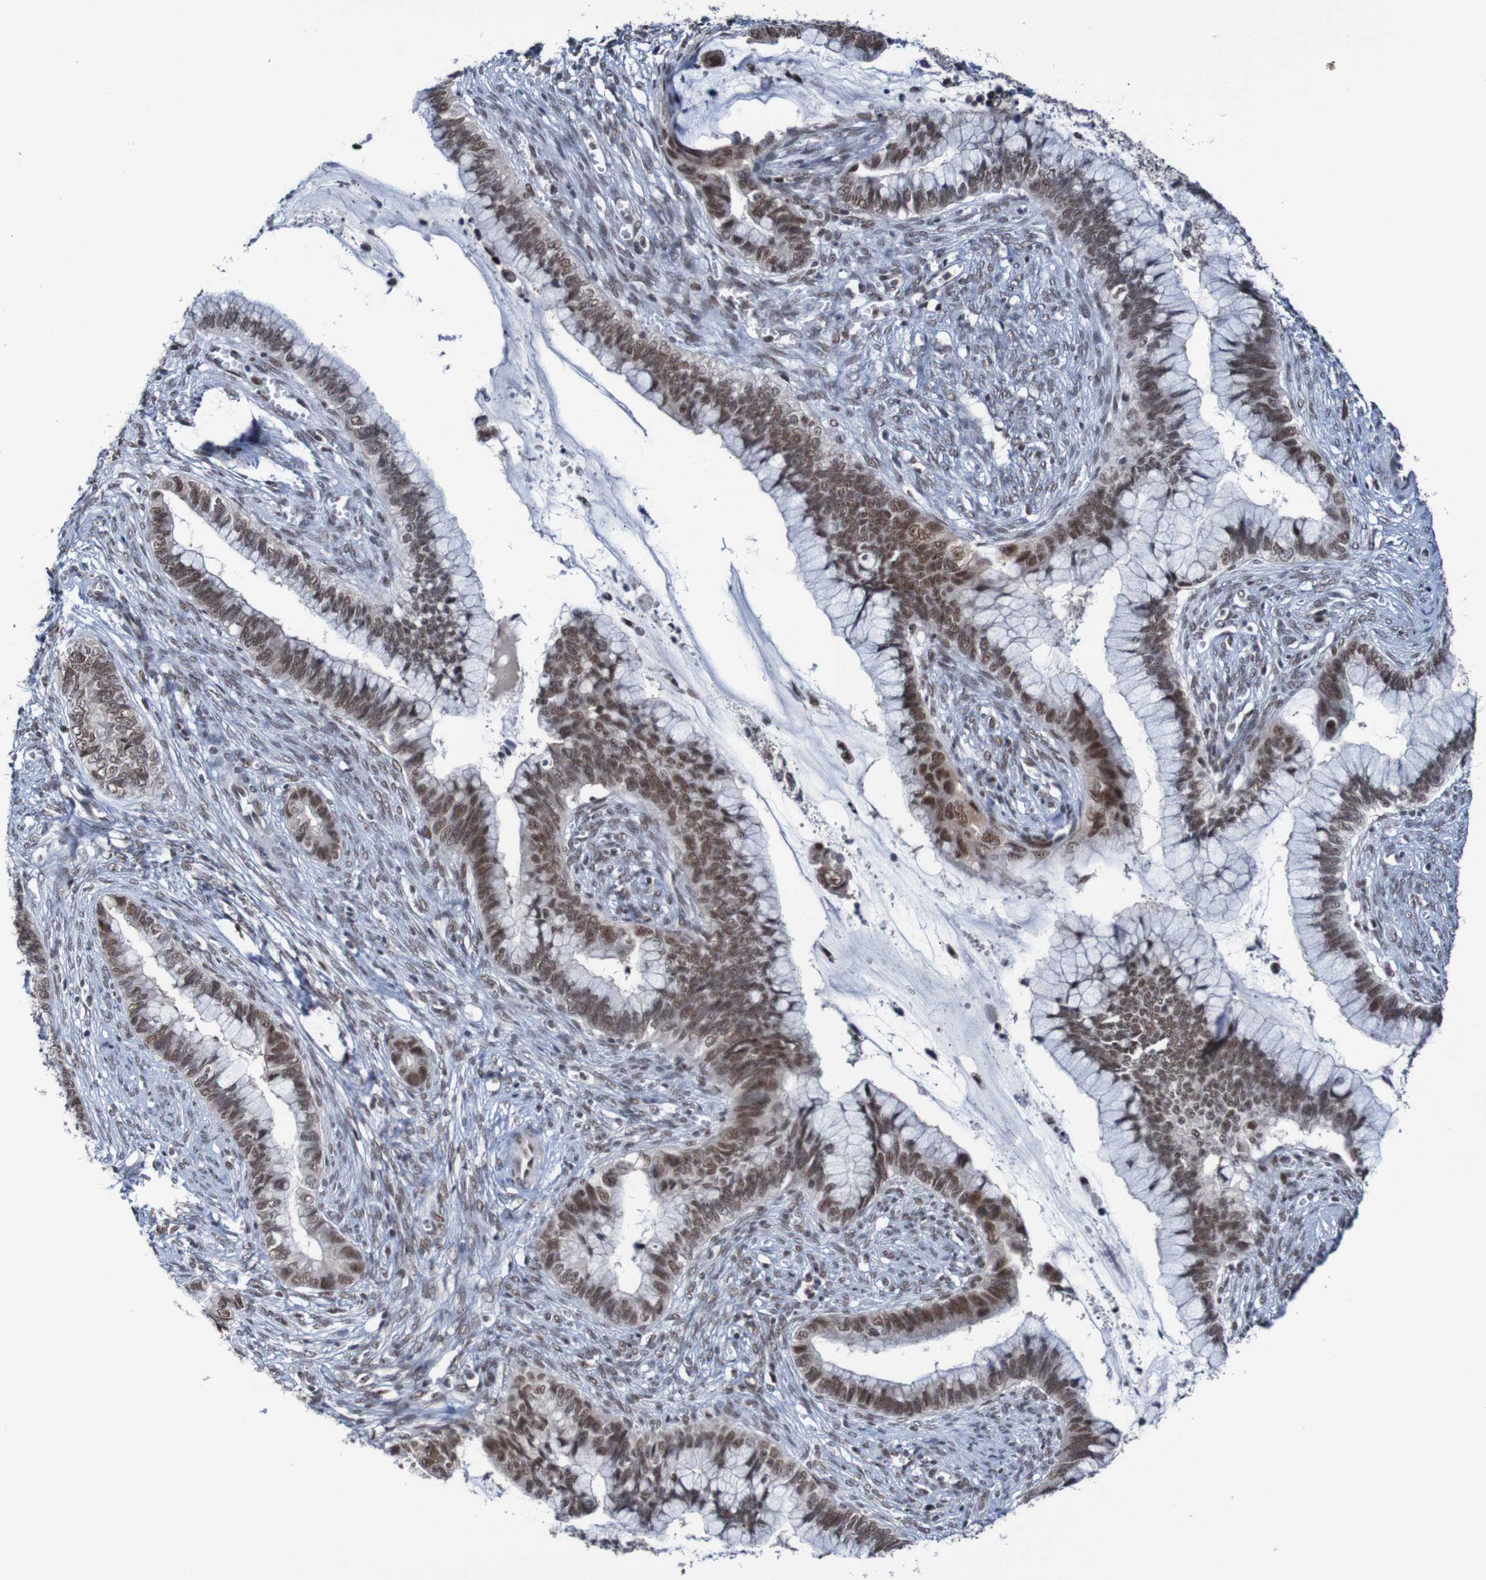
{"staining": {"intensity": "moderate", "quantity": ">75%", "location": "nuclear"}, "tissue": "cervical cancer", "cell_type": "Tumor cells", "image_type": "cancer", "snomed": [{"axis": "morphology", "description": "Adenocarcinoma, NOS"}, {"axis": "topography", "description": "Cervix"}], "caption": "Immunohistochemistry (DAB (3,3'-diaminobenzidine)) staining of cervical adenocarcinoma demonstrates moderate nuclear protein staining in about >75% of tumor cells. (DAB = brown stain, brightfield microscopy at high magnification).", "gene": "CDC5L", "patient": {"sex": "female", "age": 44}}